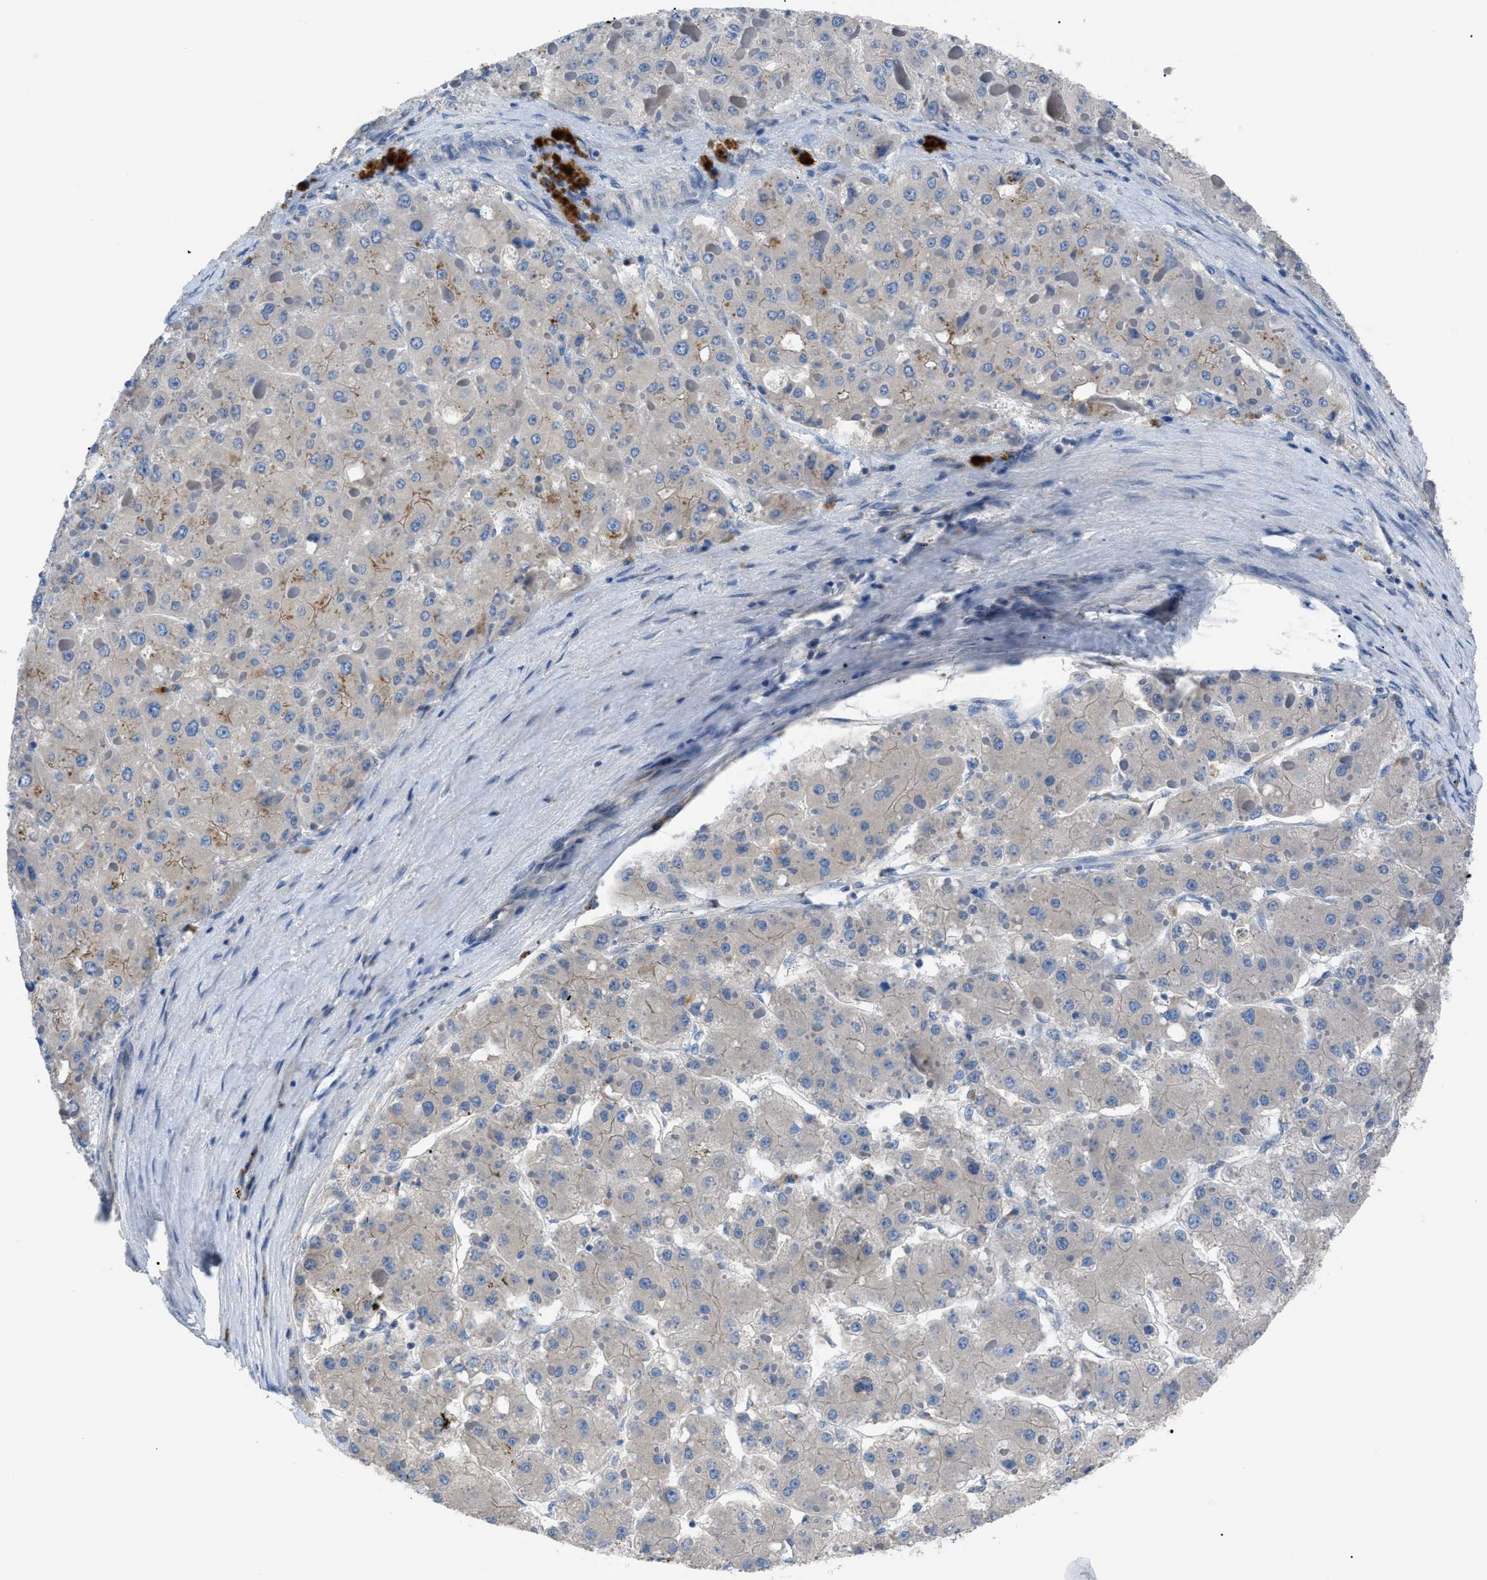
{"staining": {"intensity": "weak", "quantity": "<25%", "location": "cytoplasmic/membranous"}, "tissue": "liver cancer", "cell_type": "Tumor cells", "image_type": "cancer", "snomed": [{"axis": "morphology", "description": "Carcinoma, Hepatocellular, NOS"}, {"axis": "topography", "description": "Liver"}], "caption": "Immunohistochemical staining of liver cancer displays no significant positivity in tumor cells. The staining was performed using DAB (3,3'-diaminobenzidine) to visualize the protein expression in brown, while the nuclei were stained in blue with hematoxylin (Magnification: 20x).", "gene": "ZDHHC24", "patient": {"sex": "female", "age": 73}}